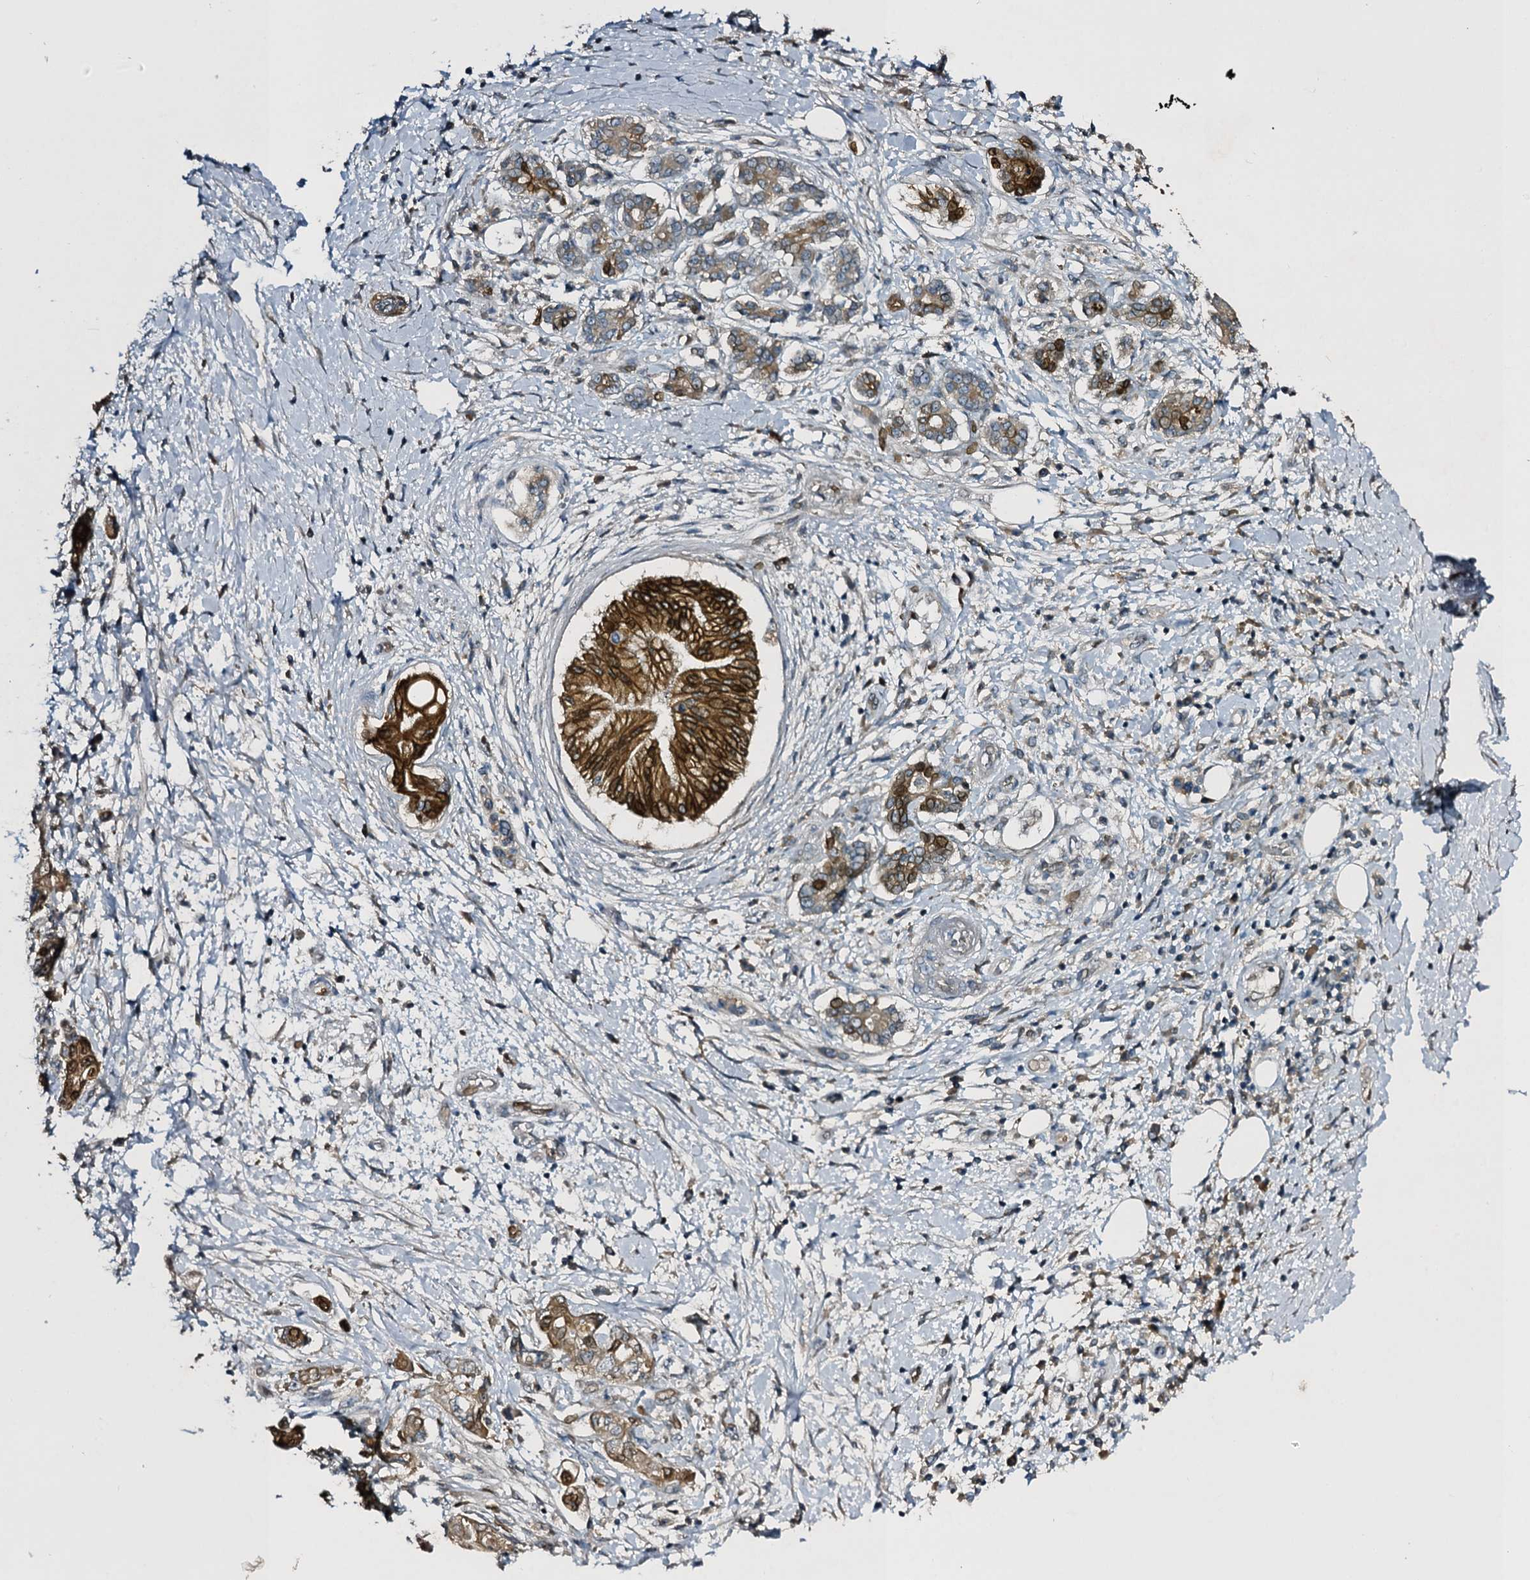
{"staining": {"intensity": "strong", "quantity": "25%-75%", "location": "cytoplasmic/membranous"}, "tissue": "pancreatic cancer", "cell_type": "Tumor cells", "image_type": "cancer", "snomed": [{"axis": "morphology", "description": "Adenocarcinoma, NOS"}, {"axis": "topography", "description": "Pancreas"}], "caption": "Pancreatic cancer stained with DAB immunohistochemistry exhibits high levels of strong cytoplasmic/membranous staining in about 25%-75% of tumor cells. The staining is performed using DAB brown chromogen to label protein expression. The nuclei are counter-stained blue using hematoxylin.", "gene": "SLC11A2", "patient": {"sex": "female", "age": 73}}